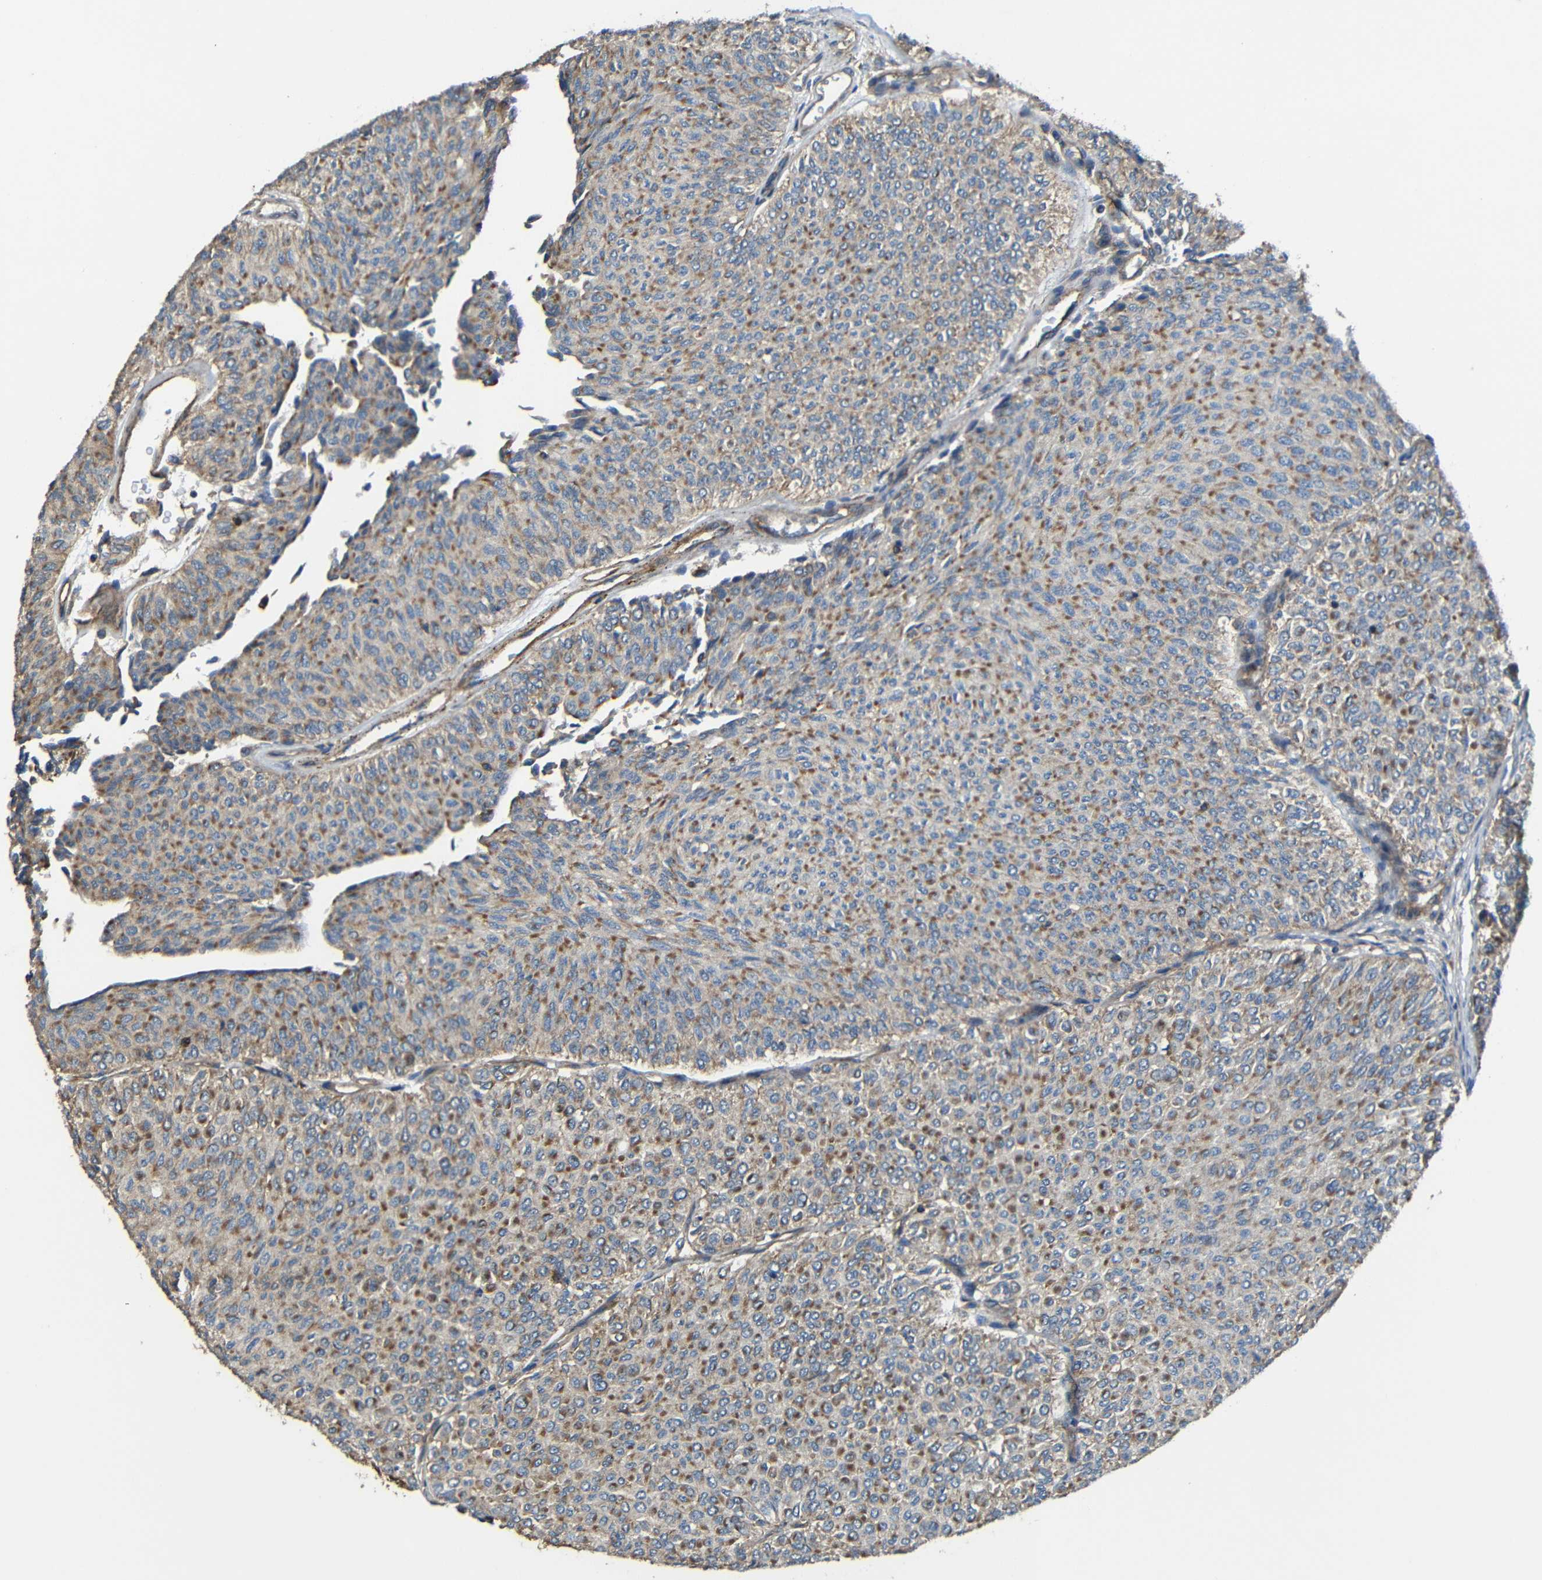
{"staining": {"intensity": "moderate", "quantity": ">75%", "location": "cytoplasmic/membranous"}, "tissue": "urothelial cancer", "cell_type": "Tumor cells", "image_type": "cancer", "snomed": [{"axis": "morphology", "description": "Urothelial carcinoma, Low grade"}, {"axis": "topography", "description": "Urinary bladder"}], "caption": "A micrograph of human urothelial cancer stained for a protein displays moderate cytoplasmic/membranous brown staining in tumor cells.", "gene": "PTCH1", "patient": {"sex": "male", "age": 78}}